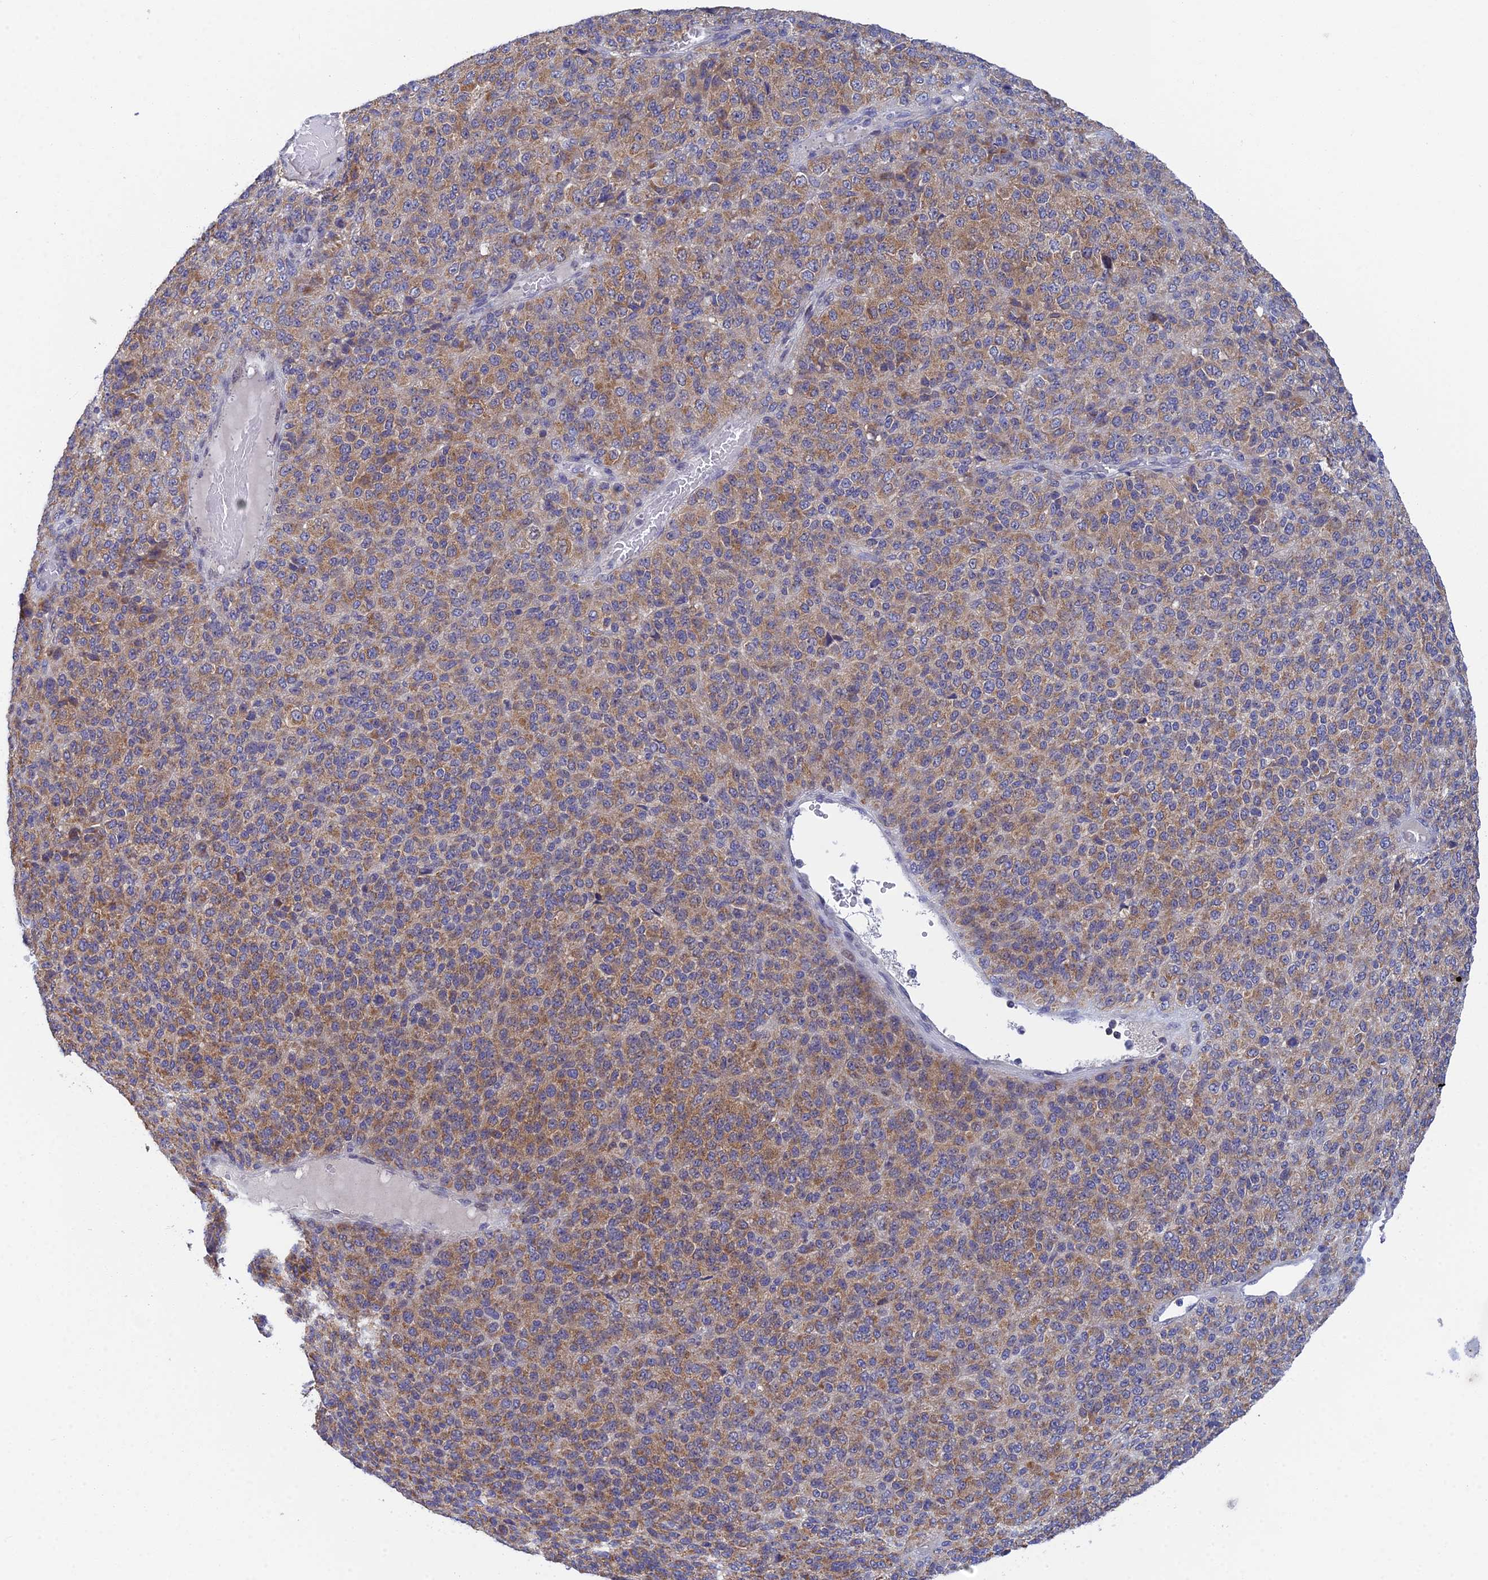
{"staining": {"intensity": "moderate", "quantity": ">75%", "location": "cytoplasmic/membranous"}, "tissue": "melanoma", "cell_type": "Tumor cells", "image_type": "cancer", "snomed": [{"axis": "morphology", "description": "Malignant melanoma, Metastatic site"}, {"axis": "topography", "description": "Brain"}], "caption": "DAB immunohistochemical staining of human melanoma reveals moderate cytoplasmic/membranous protein staining in approximately >75% of tumor cells. (brown staining indicates protein expression, while blue staining denotes nuclei).", "gene": "ELOA2", "patient": {"sex": "female", "age": 56}}